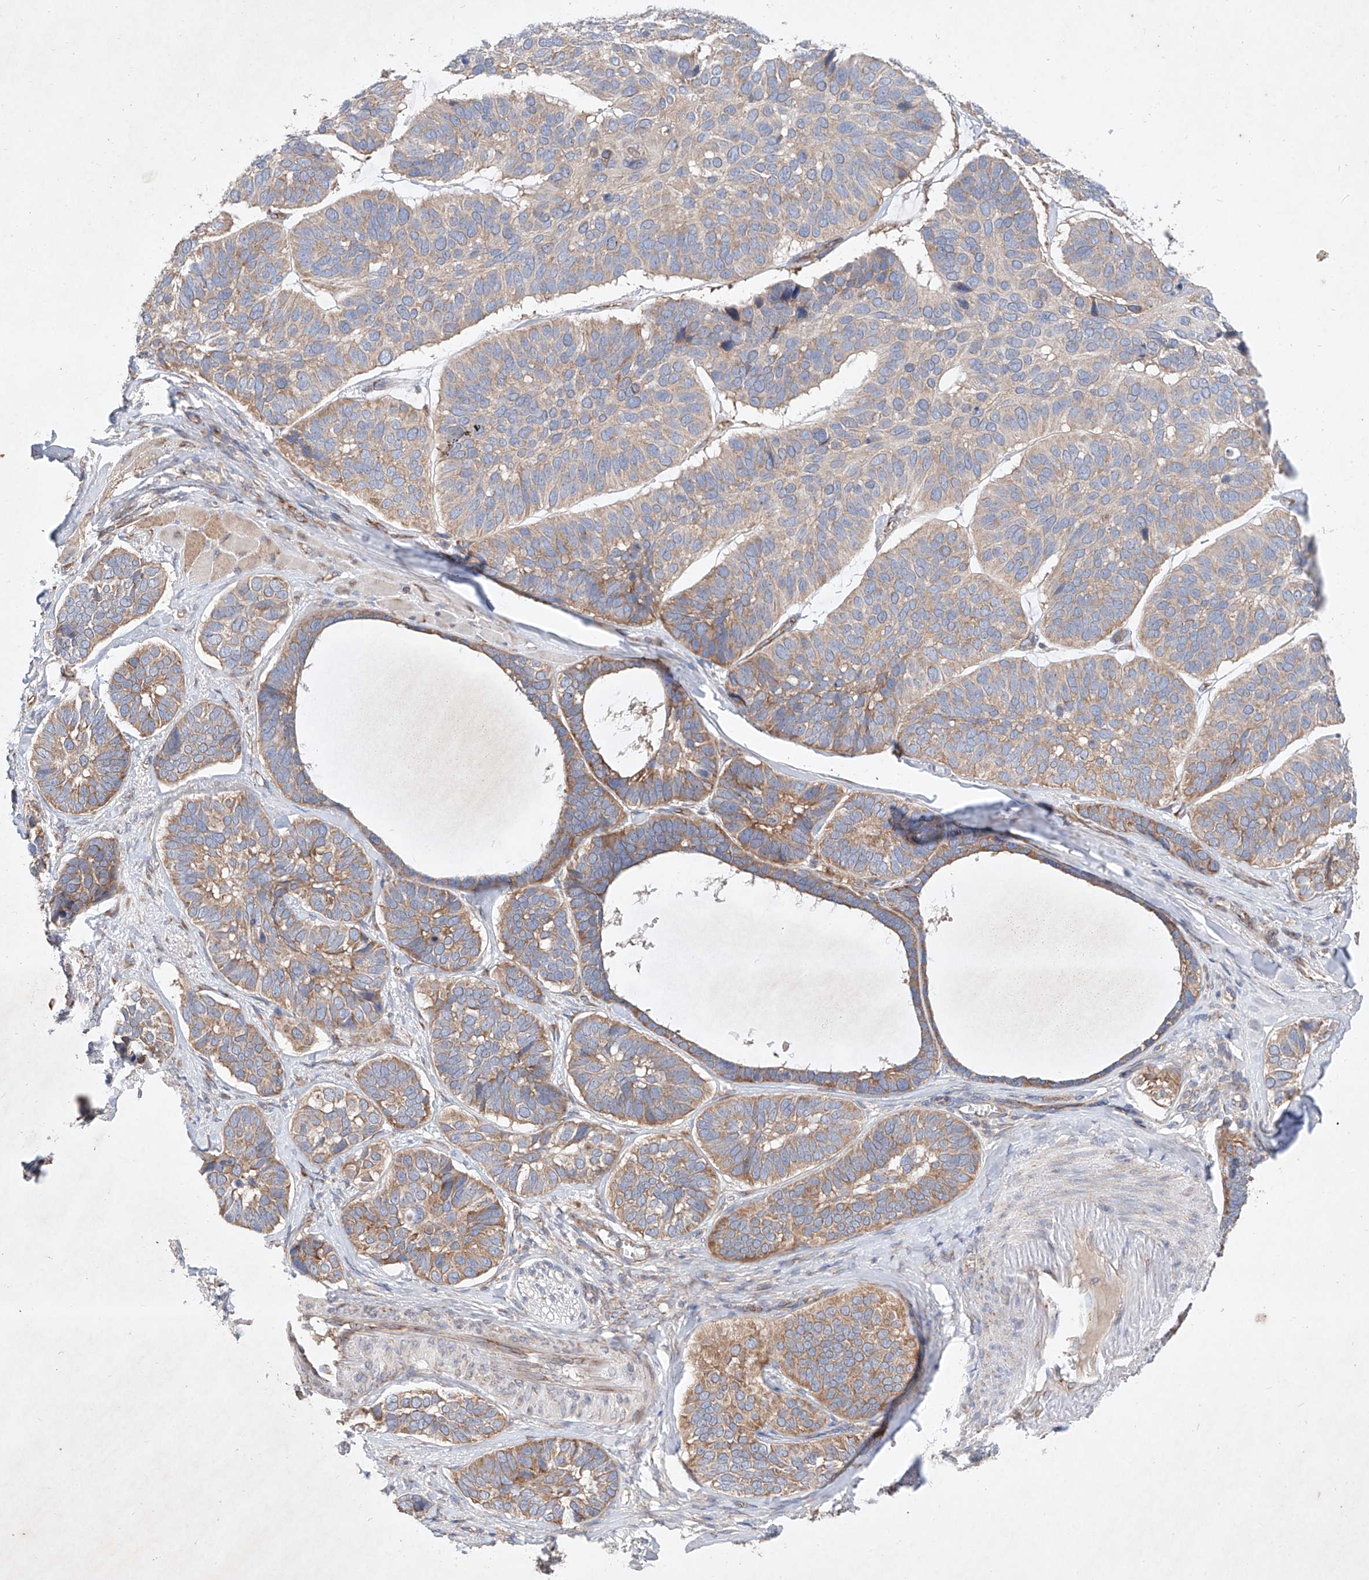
{"staining": {"intensity": "moderate", "quantity": "25%-75%", "location": "cytoplasmic/membranous"}, "tissue": "skin cancer", "cell_type": "Tumor cells", "image_type": "cancer", "snomed": [{"axis": "morphology", "description": "Basal cell carcinoma"}, {"axis": "topography", "description": "Skin"}], "caption": "Immunohistochemical staining of skin basal cell carcinoma demonstrates moderate cytoplasmic/membranous protein staining in about 25%-75% of tumor cells.", "gene": "FASTK", "patient": {"sex": "male", "age": 62}}